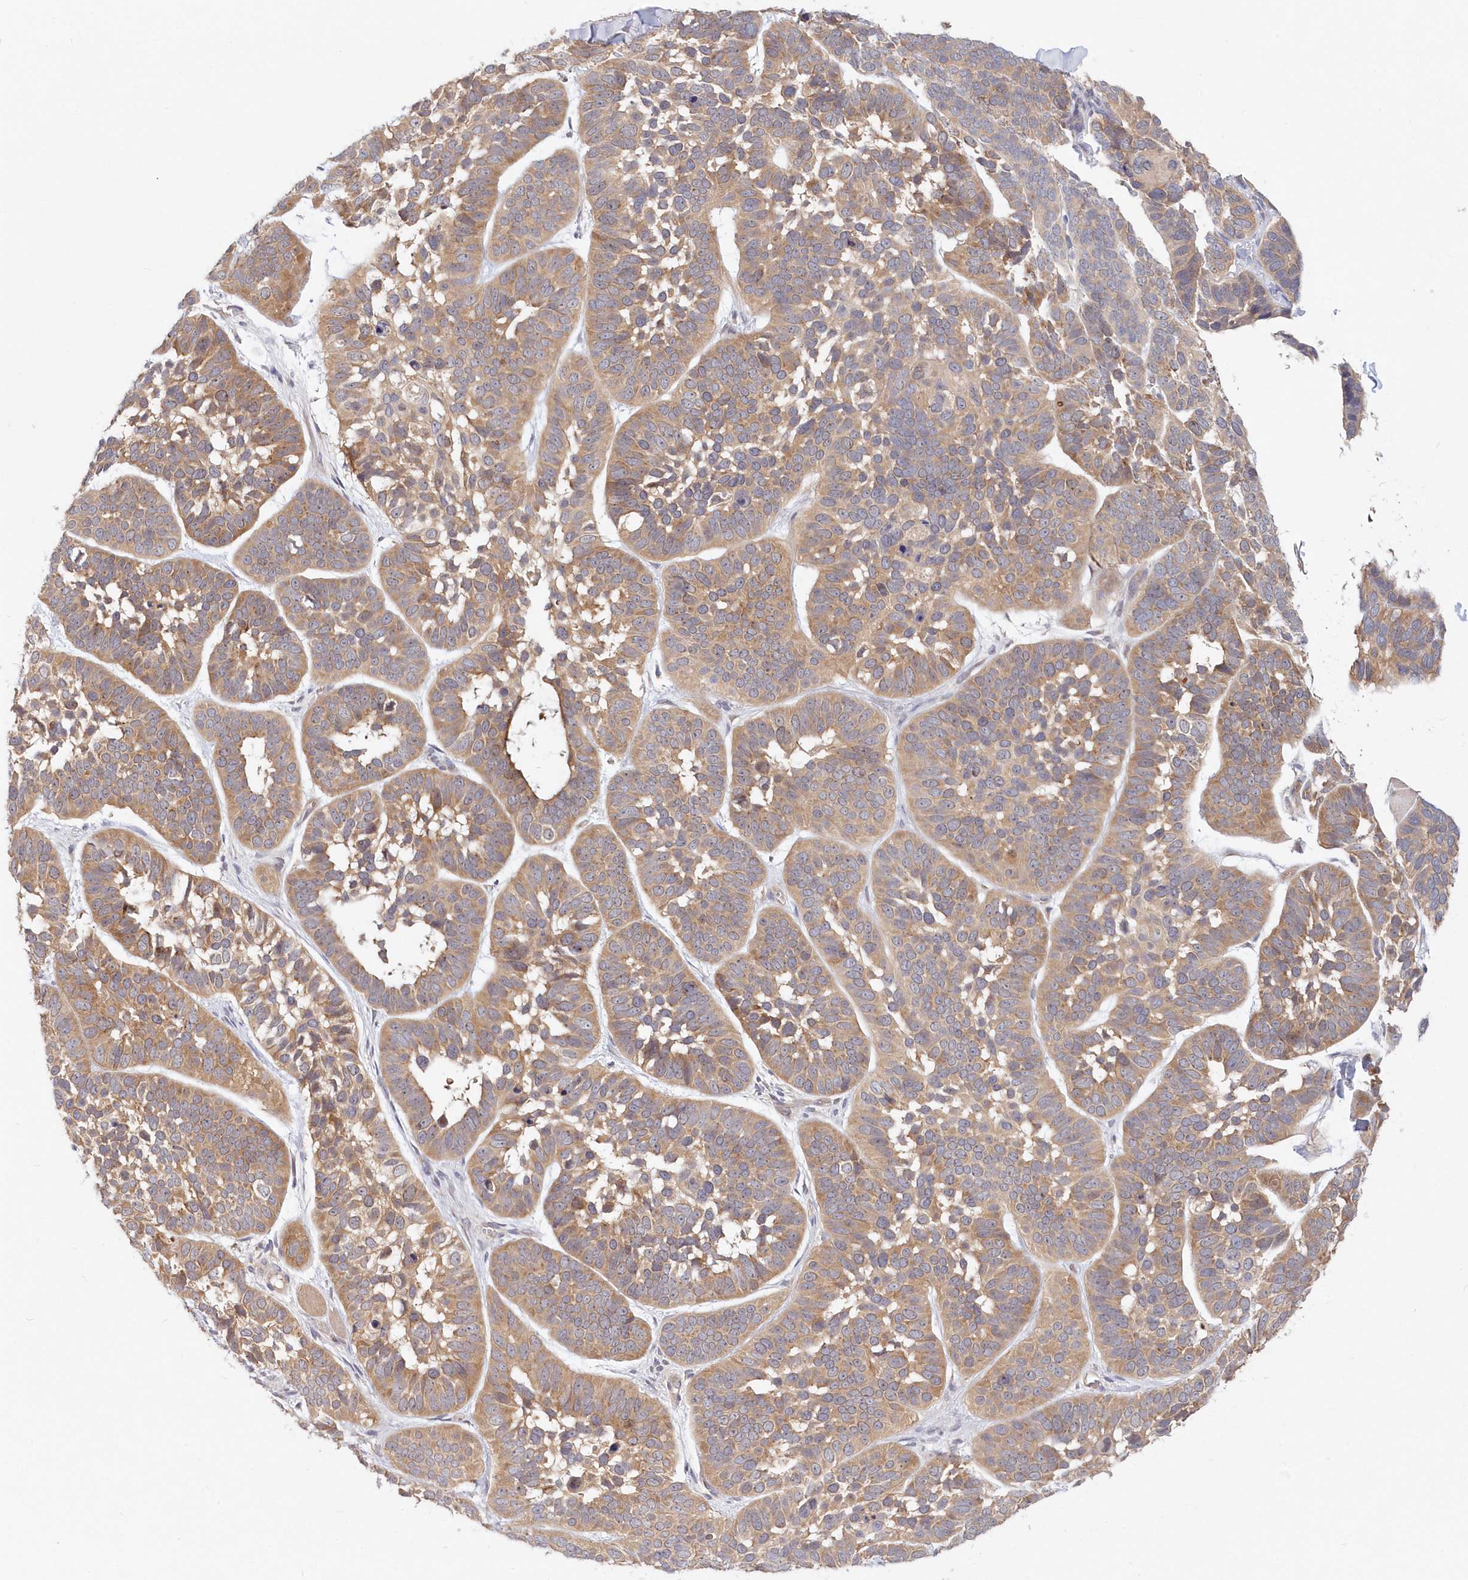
{"staining": {"intensity": "moderate", "quantity": ">75%", "location": "cytoplasmic/membranous"}, "tissue": "skin cancer", "cell_type": "Tumor cells", "image_type": "cancer", "snomed": [{"axis": "morphology", "description": "Basal cell carcinoma"}, {"axis": "topography", "description": "Skin"}], "caption": "Immunohistochemical staining of skin cancer (basal cell carcinoma) displays medium levels of moderate cytoplasmic/membranous protein expression in approximately >75% of tumor cells.", "gene": "KATNA1", "patient": {"sex": "male", "age": 62}}